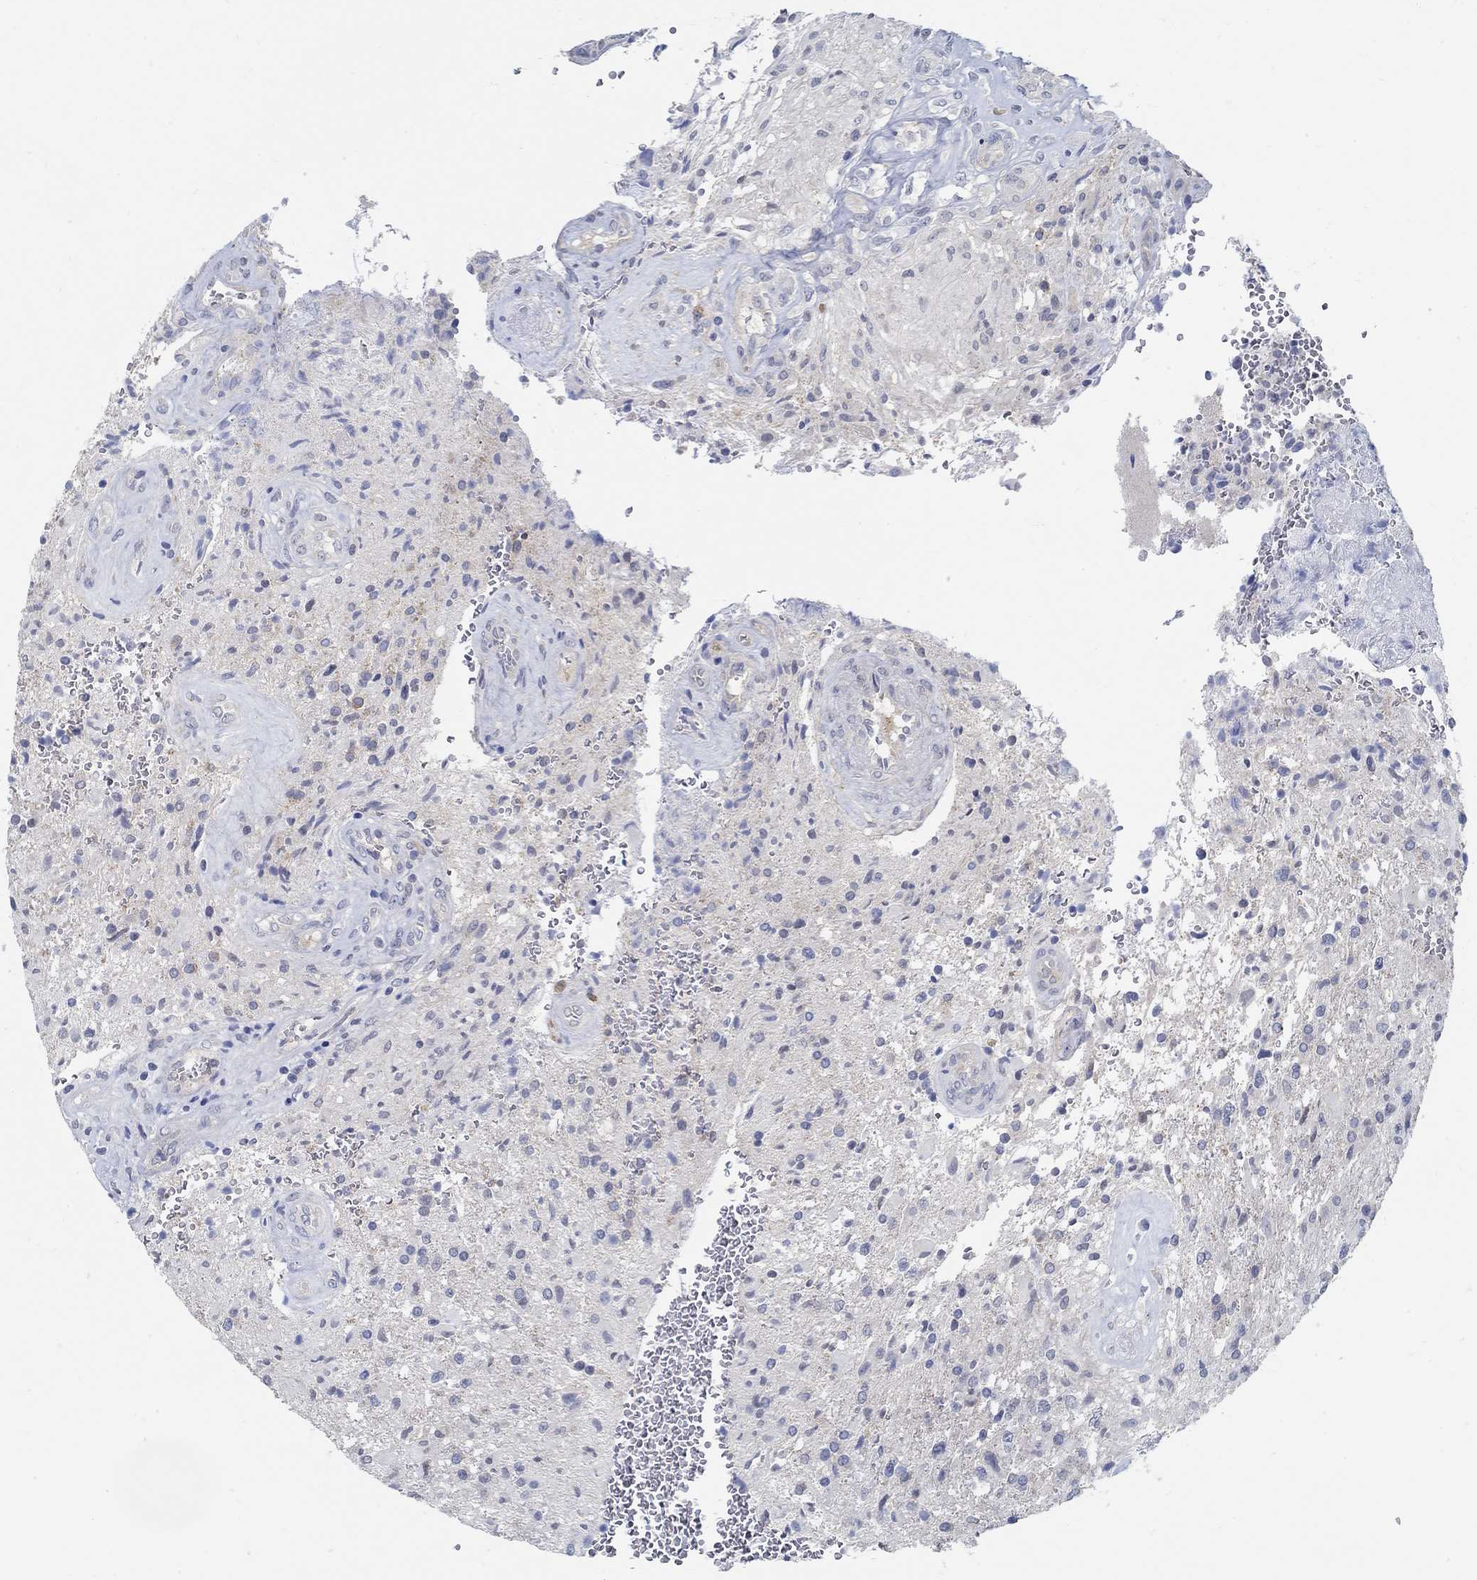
{"staining": {"intensity": "negative", "quantity": "none", "location": "none"}, "tissue": "glioma", "cell_type": "Tumor cells", "image_type": "cancer", "snomed": [{"axis": "morphology", "description": "Glioma, malignant, High grade"}, {"axis": "topography", "description": "Brain"}], "caption": "A high-resolution histopathology image shows immunohistochemistry staining of glioma, which demonstrates no significant positivity in tumor cells.", "gene": "PCDH11X", "patient": {"sex": "male", "age": 56}}